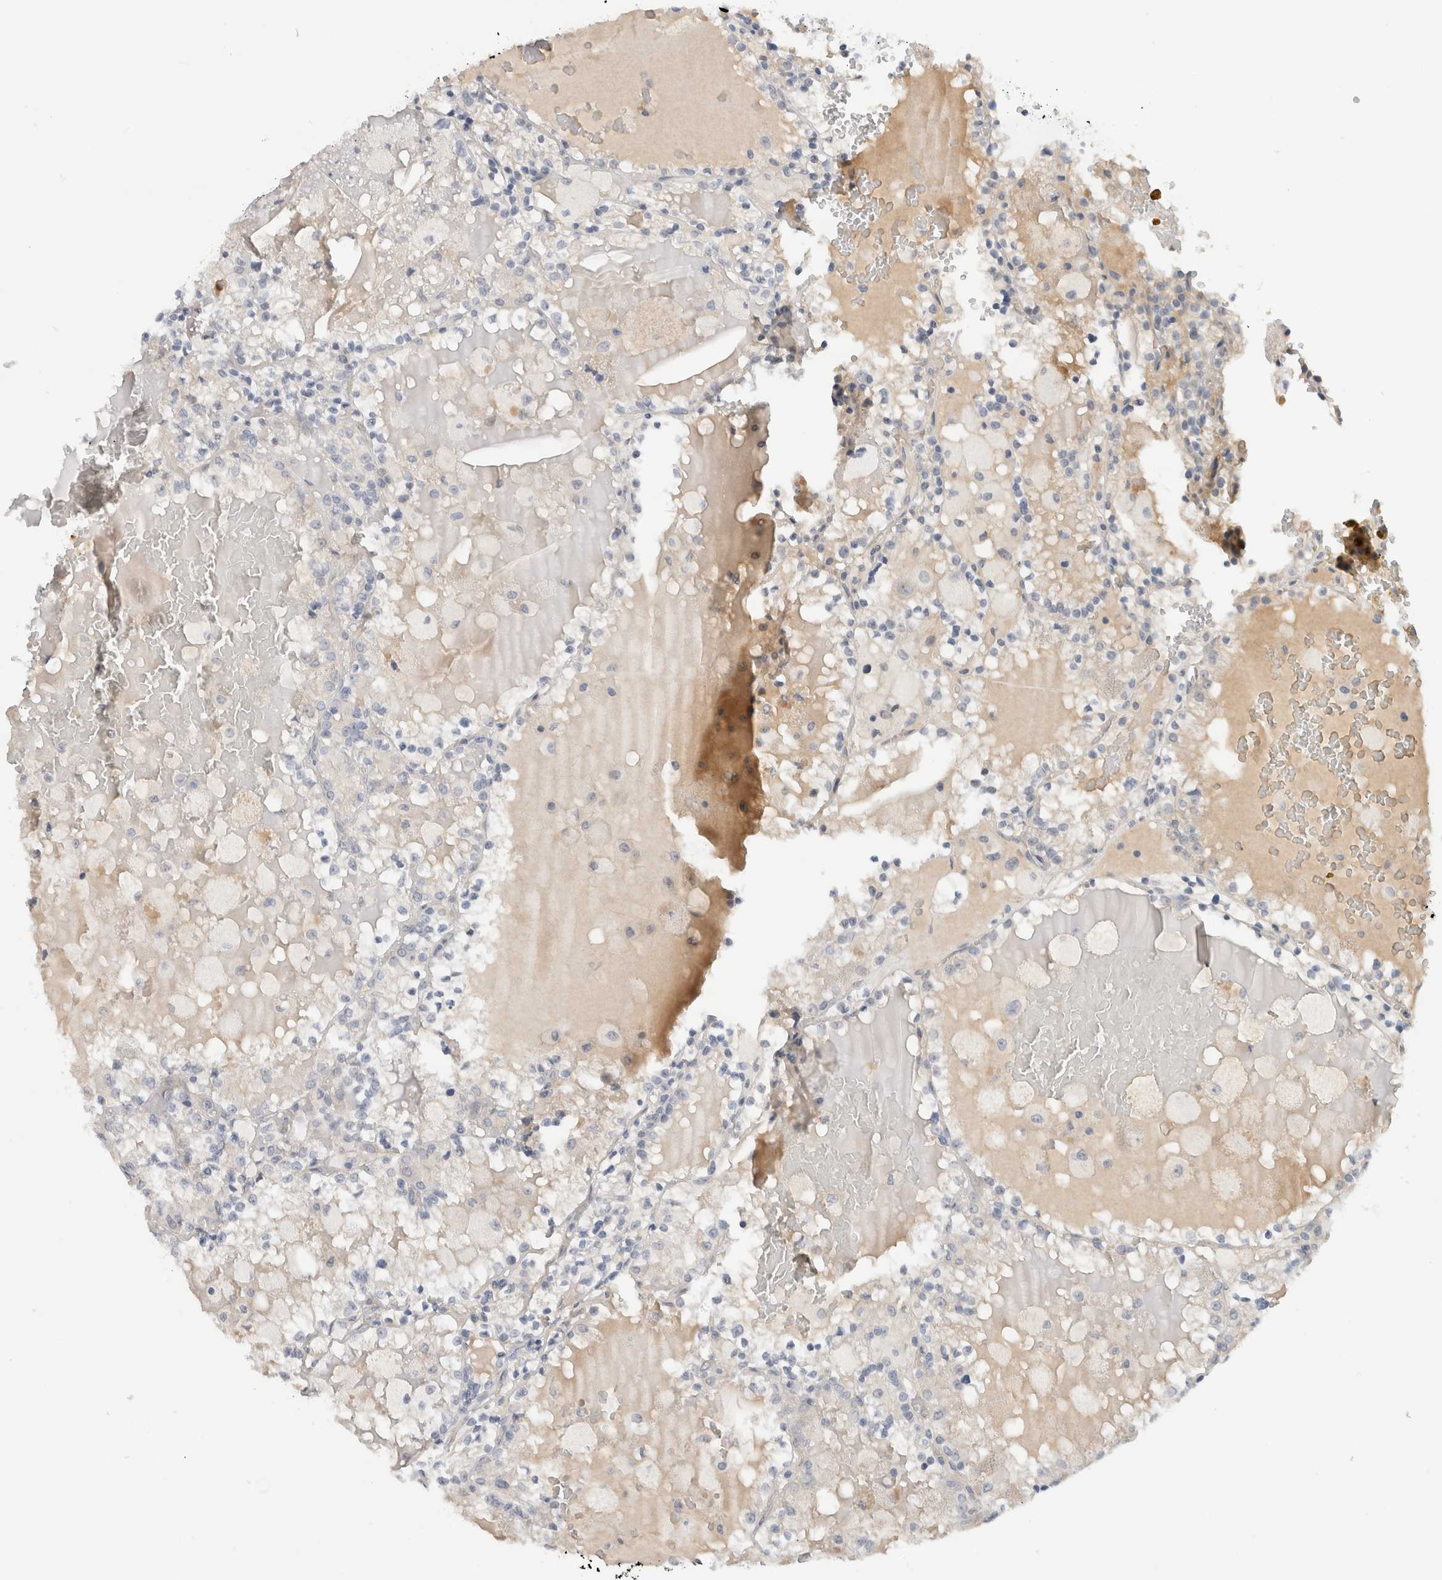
{"staining": {"intensity": "negative", "quantity": "none", "location": "none"}, "tissue": "renal cancer", "cell_type": "Tumor cells", "image_type": "cancer", "snomed": [{"axis": "morphology", "description": "Adenocarcinoma, NOS"}, {"axis": "topography", "description": "Kidney"}], "caption": "Micrograph shows no significant protein positivity in tumor cells of renal adenocarcinoma.", "gene": "HCN3", "patient": {"sex": "female", "age": 56}}